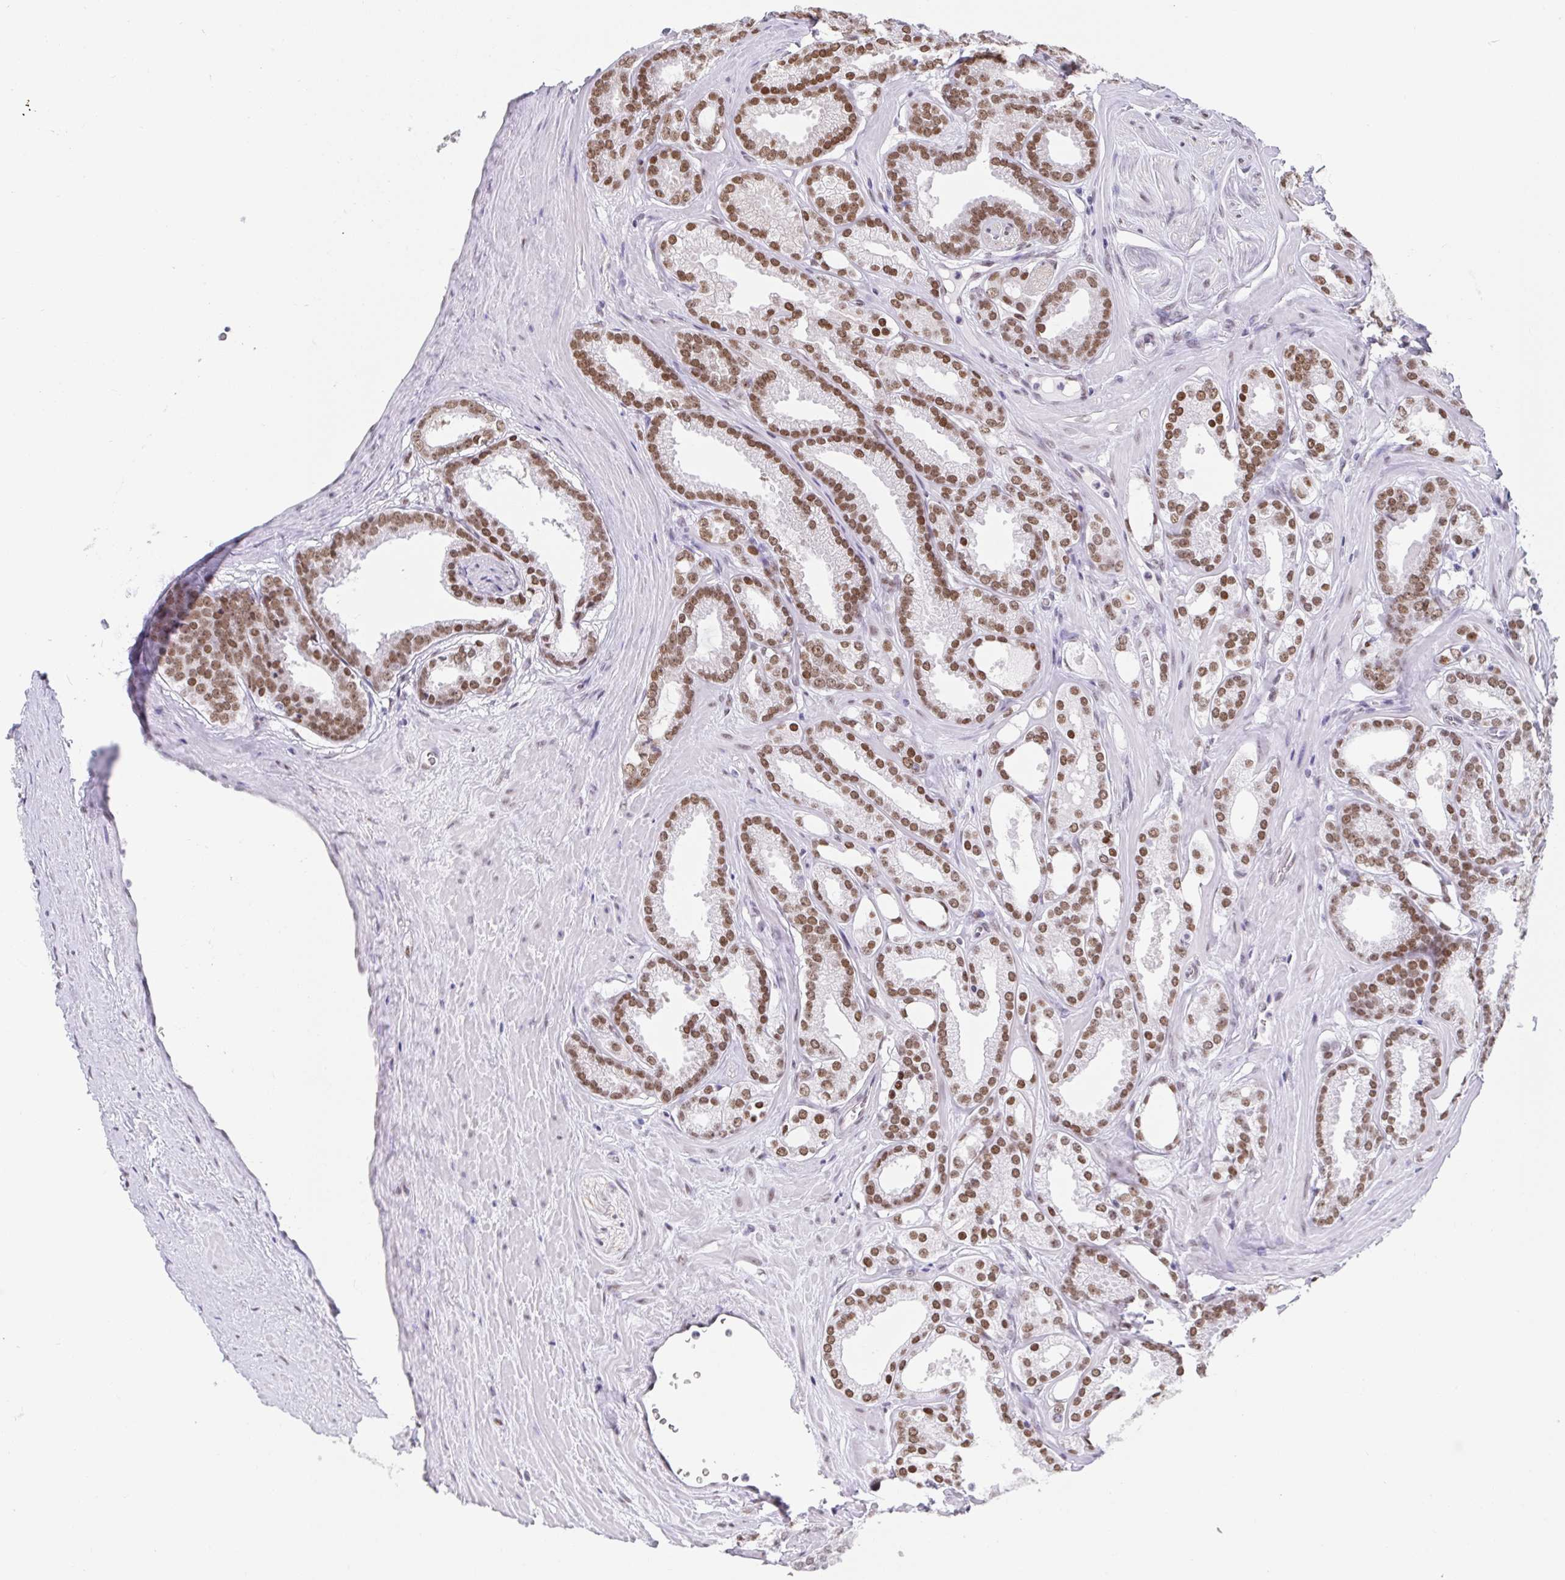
{"staining": {"intensity": "moderate", "quantity": ">75%", "location": "nuclear"}, "tissue": "prostate cancer", "cell_type": "Tumor cells", "image_type": "cancer", "snomed": [{"axis": "morphology", "description": "Adenocarcinoma, Low grade"}, {"axis": "topography", "description": "Prostate"}], "caption": "The micrograph shows immunohistochemical staining of prostate cancer. There is moderate nuclear expression is seen in approximately >75% of tumor cells. The protein is stained brown, and the nuclei are stained in blue (DAB IHC with brightfield microscopy, high magnification).", "gene": "SLC7A10", "patient": {"sex": "male", "age": 65}}